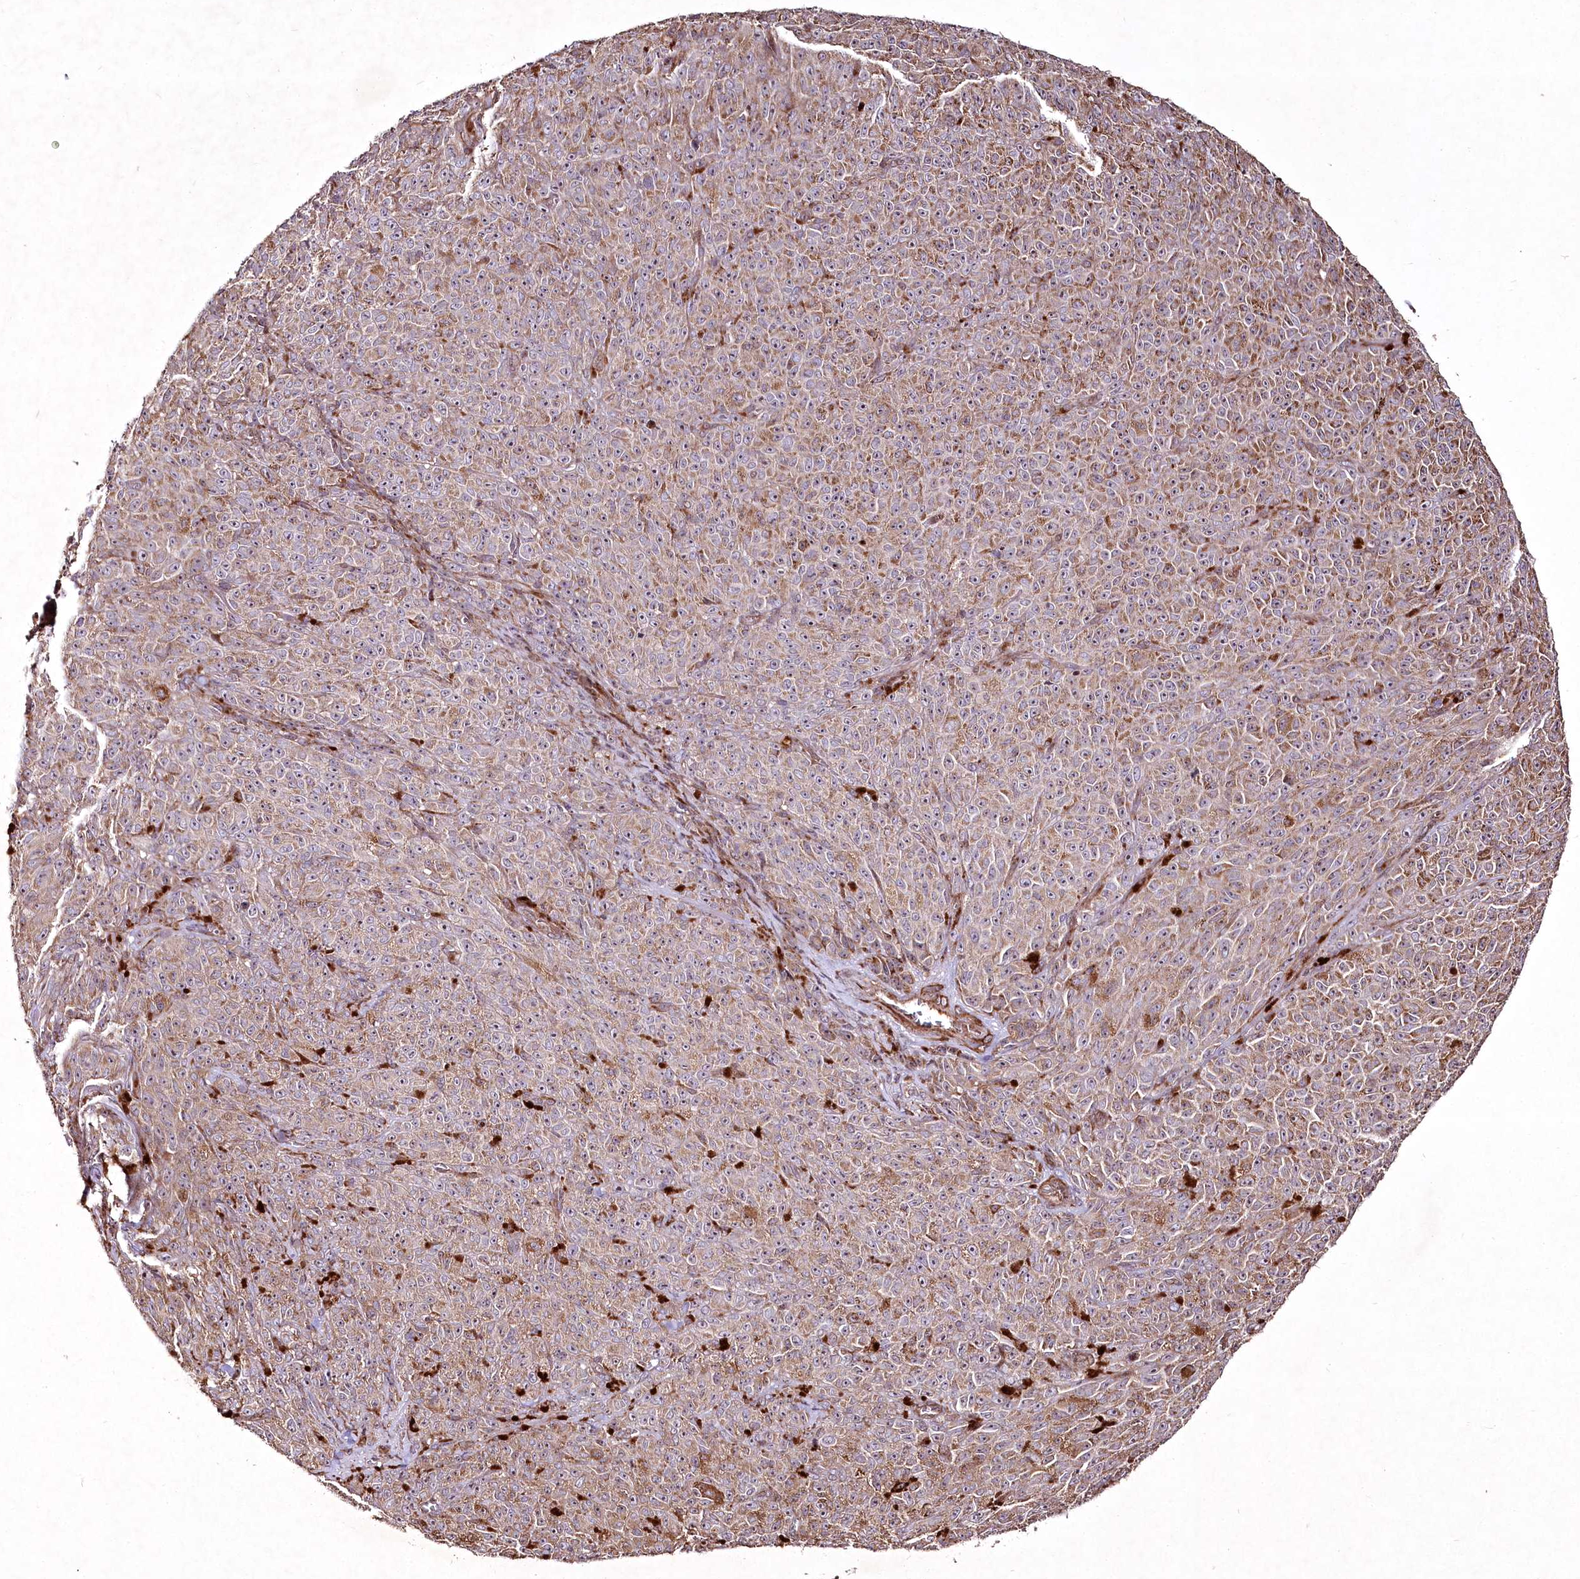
{"staining": {"intensity": "moderate", "quantity": ">75%", "location": "cytoplasmic/membranous"}, "tissue": "melanoma", "cell_type": "Tumor cells", "image_type": "cancer", "snomed": [{"axis": "morphology", "description": "Malignant melanoma, NOS"}, {"axis": "topography", "description": "Skin"}], "caption": "Melanoma was stained to show a protein in brown. There is medium levels of moderate cytoplasmic/membranous expression in approximately >75% of tumor cells. (Stains: DAB (3,3'-diaminobenzidine) in brown, nuclei in blue, Microscopy: brightfield microscopy at high magnification).", "gene": "PSTK", "patient": {"sex": "female", "age": 82}}